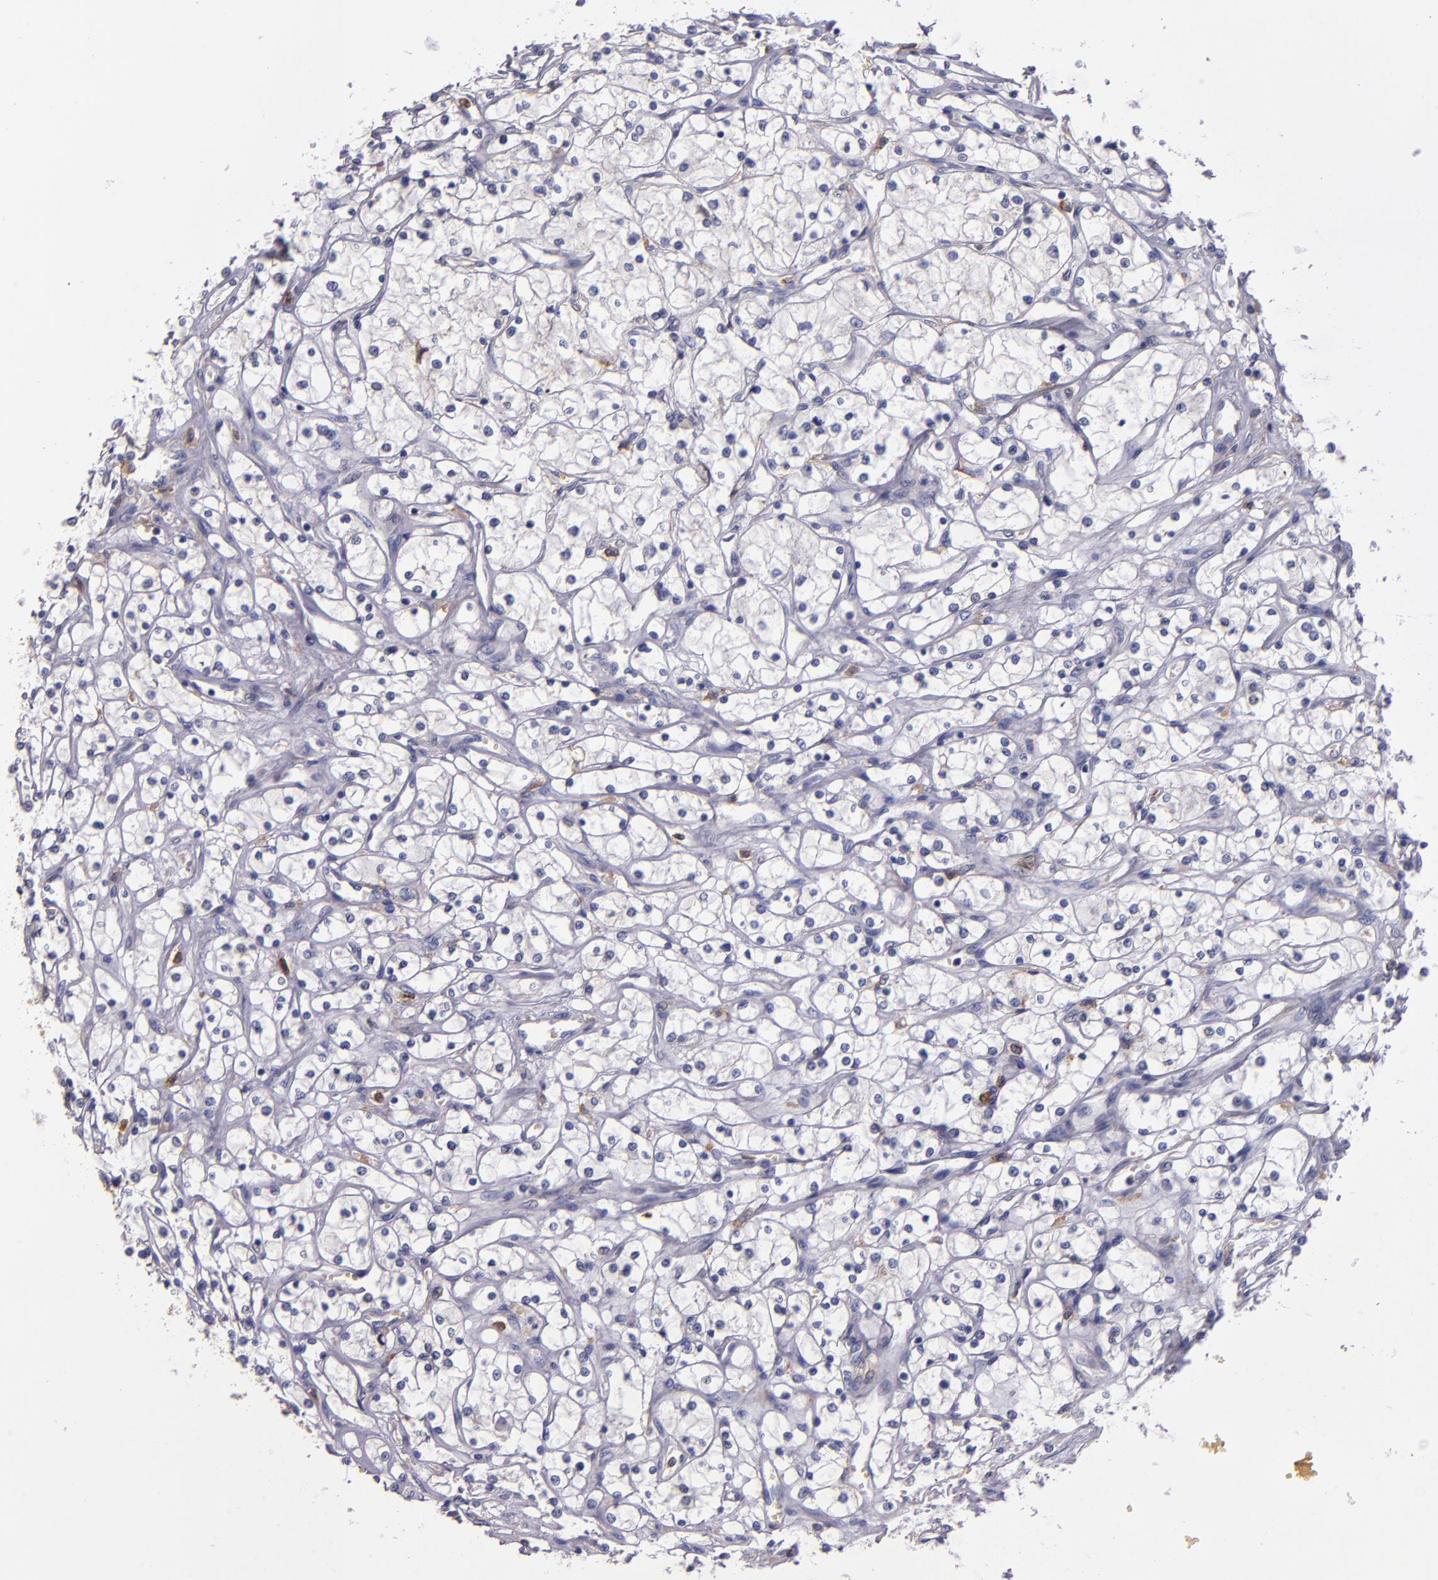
{"staining": {"intensity": "negative", "quantity": "none", "location": "none"}, "tissue": "renal cancer", "cell_type": "Tumor cells", "image_type": "cancer", "snomed": [{"axis": "morphology", "description": "Adenocarcinoma, NOS"}, {"axis": "topography", "description": "Kidney"}], "caption": "IHC micrograph of neoplastic tissue: renal cancer (adenocarcinoma) stained with DAB displays no significant protein staining in tumor cells. (DAB (3,3'-diaminobenzidine) IHC, high magnification).", "gene": "C5AR1", "patient": {"sex": "male", "age": 61}}